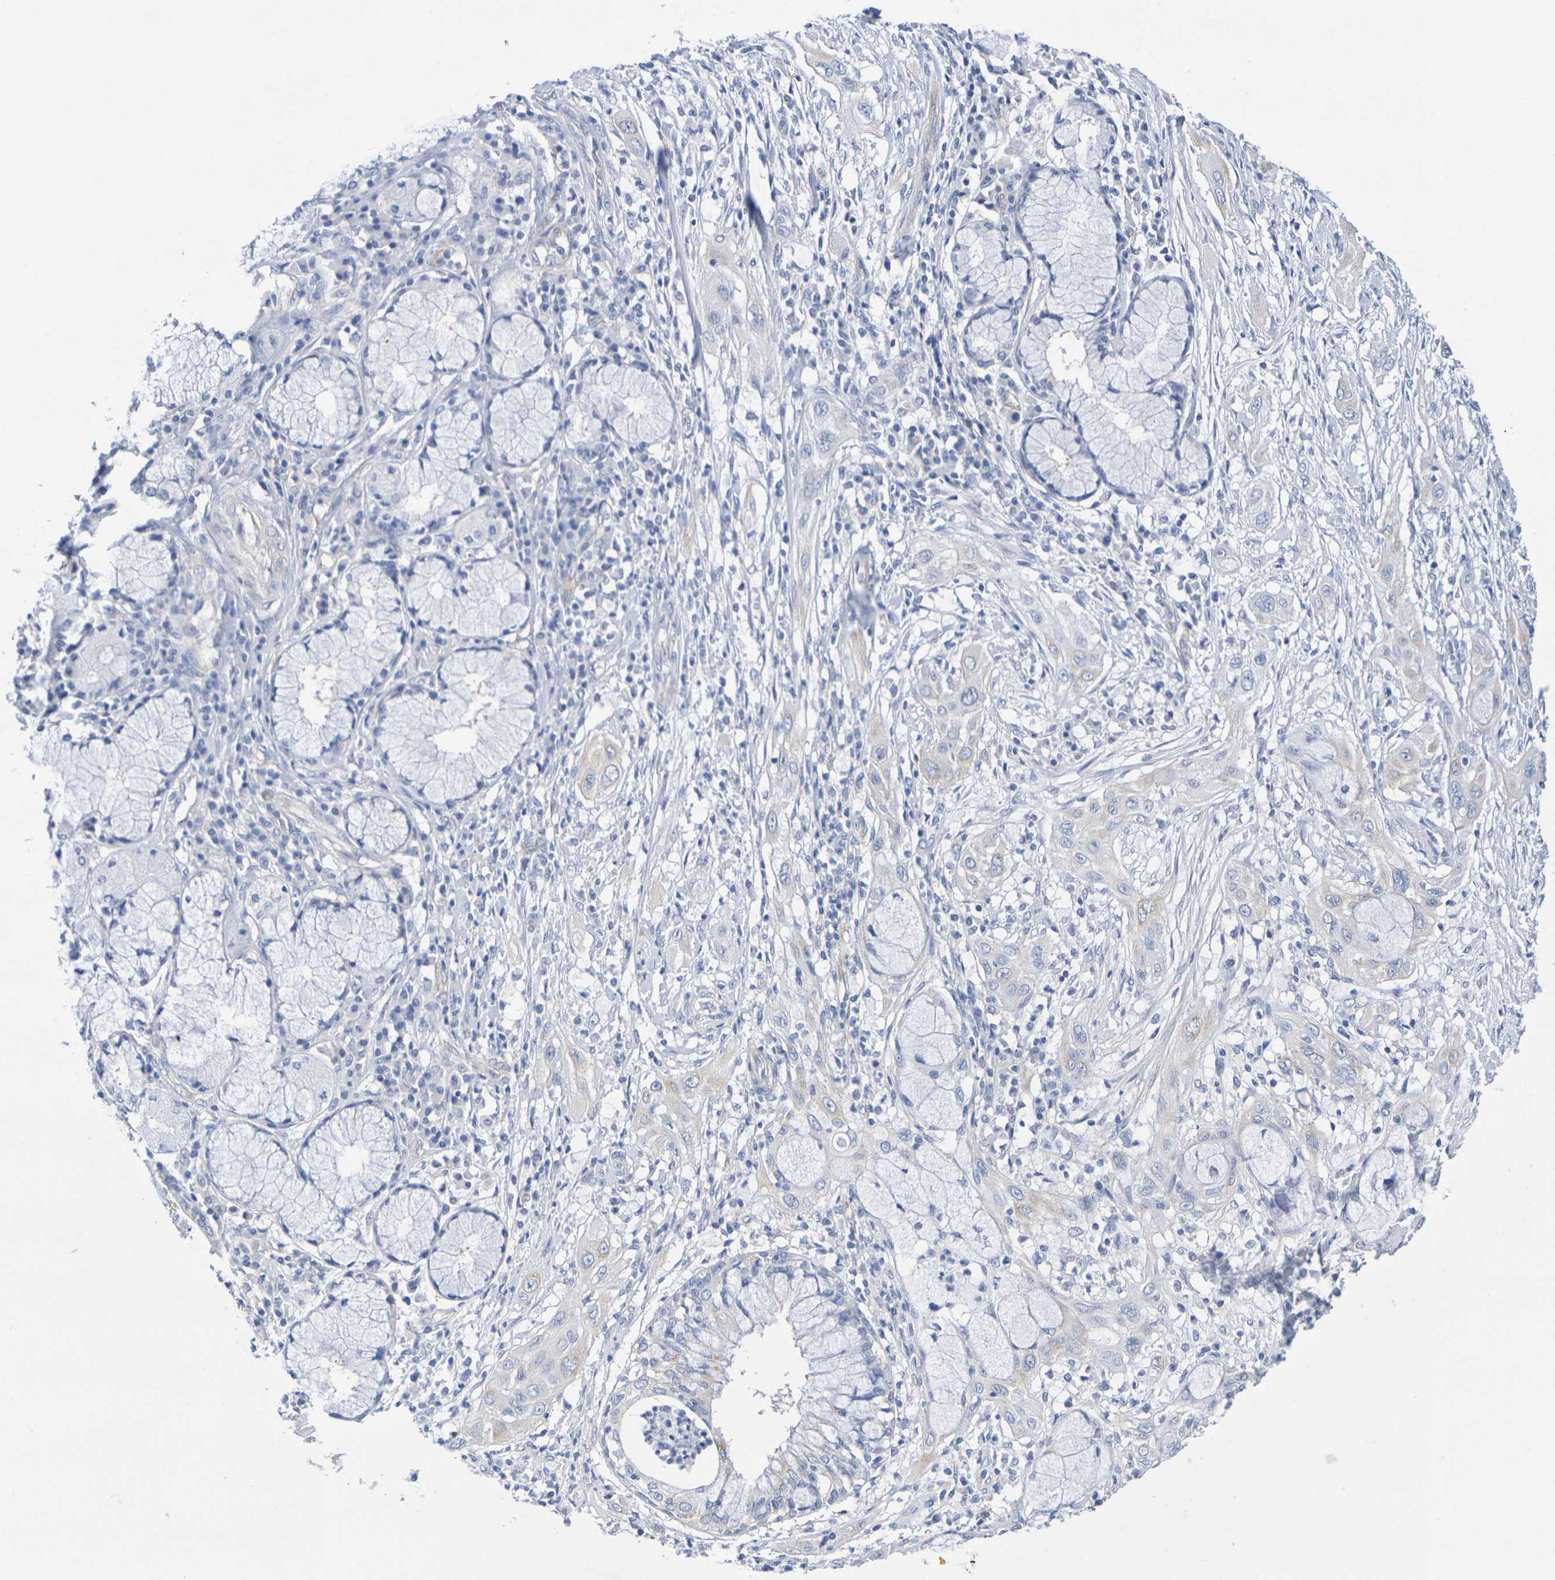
{"staining": {"intensity": "weak", "quantity": "<25%", "location": "cytoplasmic/membranous"}, "tissue": "lung cancer", "cell_type": "Tumor cells", "image_type": "cancer", "snomed": [{"axis": "morphology", "description": "Squamous cell carcinoma, NOS"}, {"axis": "topography", "description": "Lung"}], "caption": "Tumor cells show no significant protein positivity in lung cancer (squamous cell carcinoma). (Stains: DAB IHC with hematoxylin counter stain, Microscopy: brightfield microscopy at high magnification).", "gene": "TMCC3", "patient": {"sex": "female", "age": 47}}